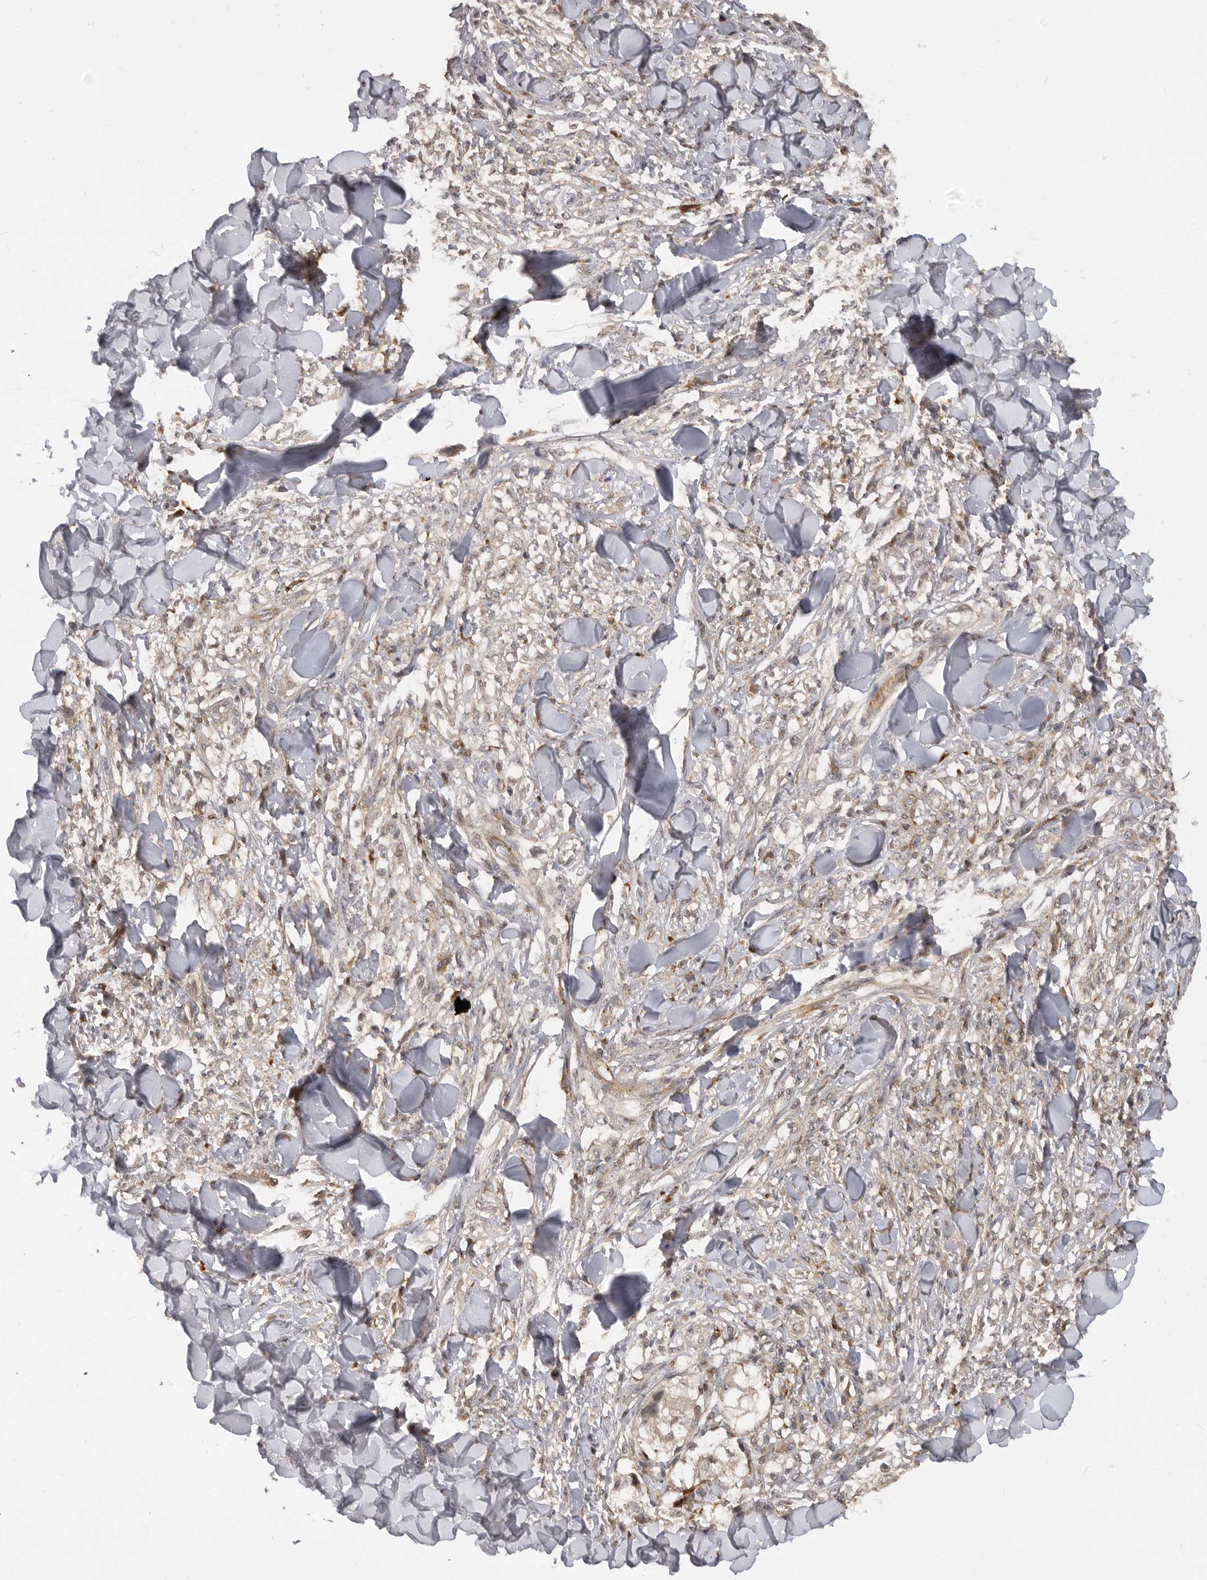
{"staining": {"intensity": "weak", "quantity": "<25%", "location": "cytoplasmic/membranous,nuclear"}, "tissue": "melanoma", "cell_type": "Tumor cells", "image_type": "cancer", "snomed": [{"axis": "morphology", "description": "Malignant melanoma, NOS"}, {"axis": "topography", "description": "Skin of head"}], "caption": "Melanoma stained for a protein using immunohistochemistry exhibits no positivity tumor cells.", "gene": "TRIM56", "patient": {"sex": "male", "age": 83}}